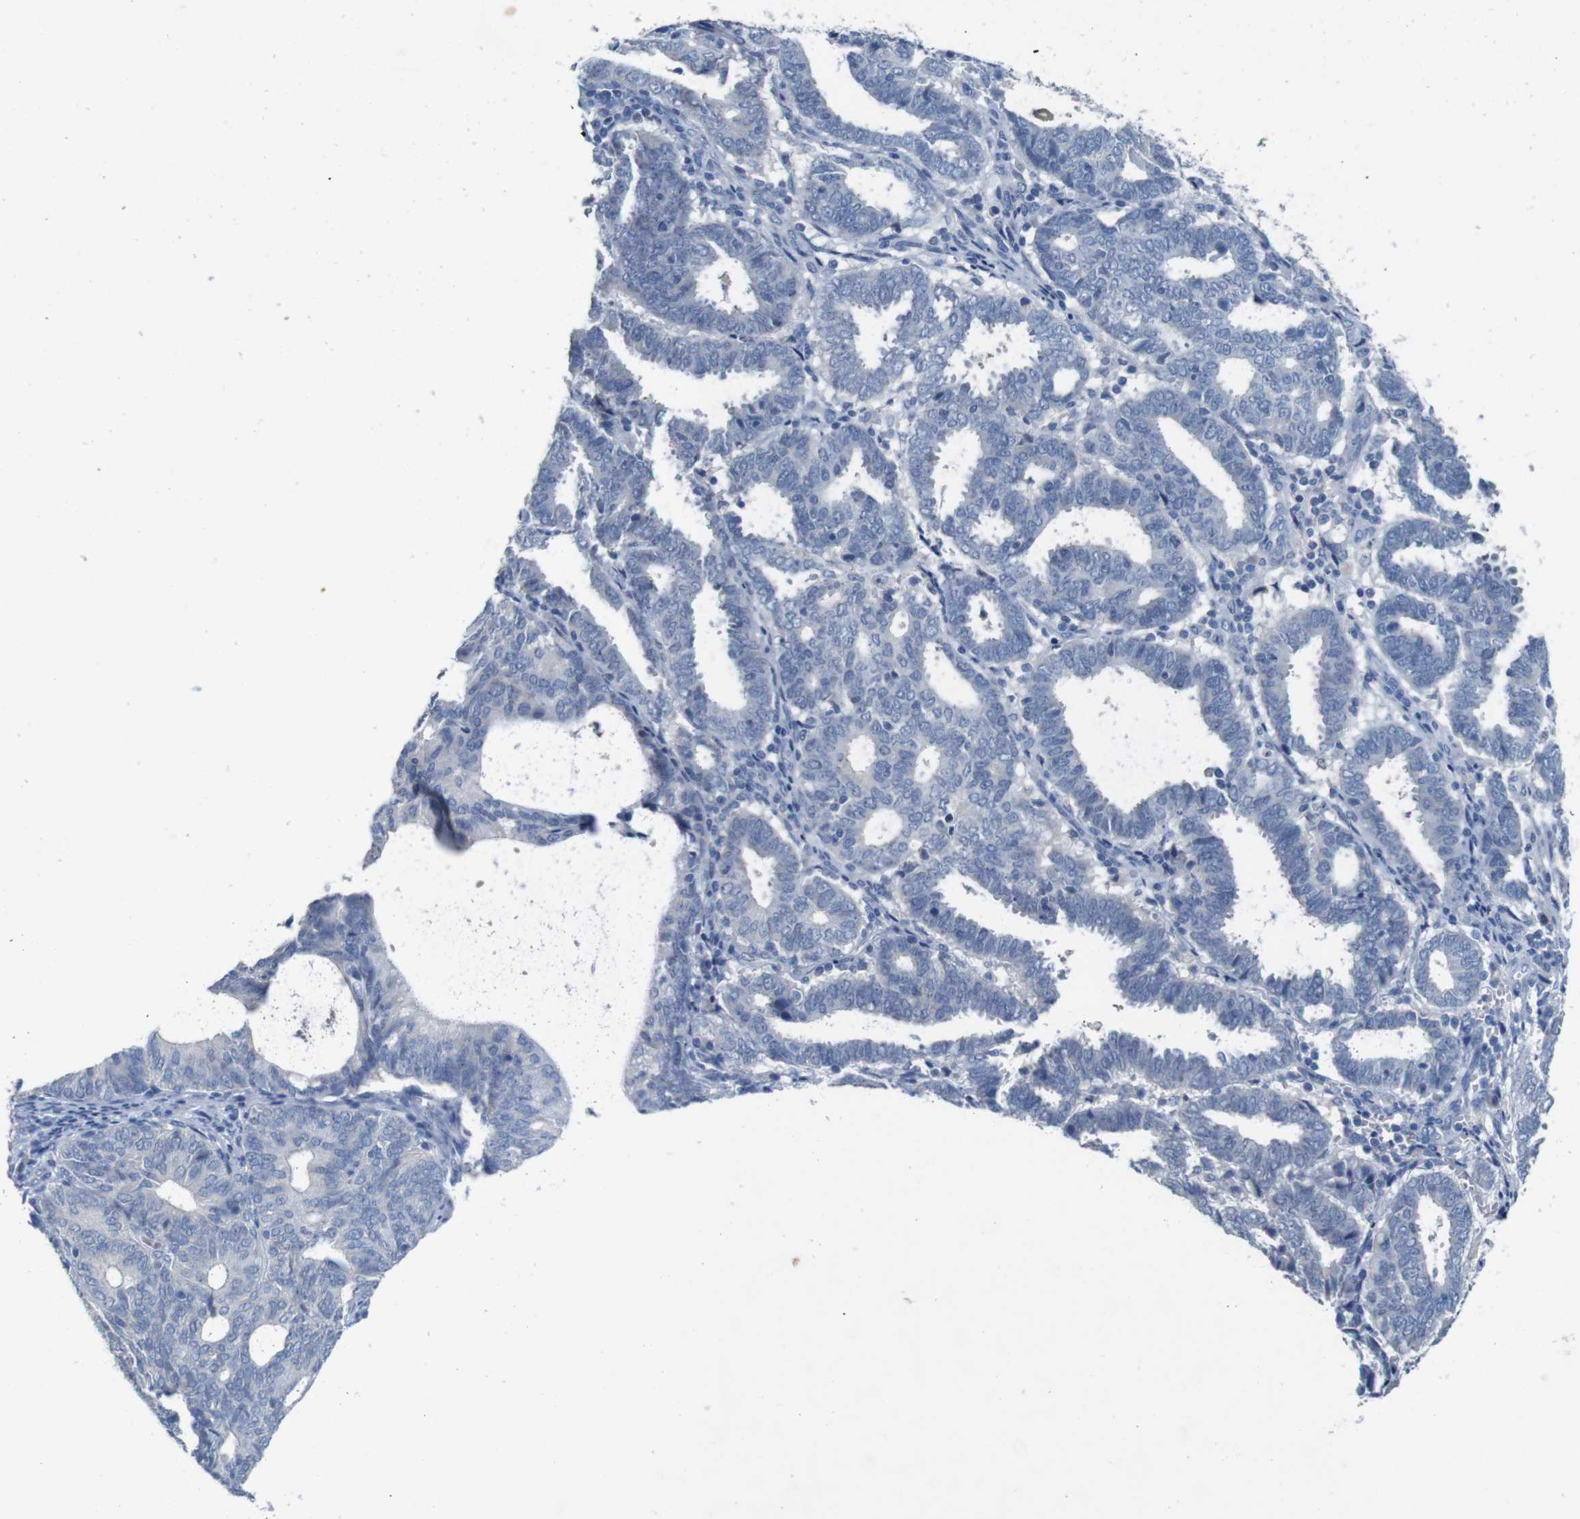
{"staining": {"intensity": "negative", "quantity": "none", "location": "none"}, "tissue": "endometrial cancer", "cell_type": "Tumor cells", "image_type": "cancer", "snomed": [{"axis": "morphology", "description": "Adenocarcinoma, NOS"}, {"axis": "topography", "description": "Uterus"}], "caption": "Tumor cells are negative for brown protein staining in adenocarcinoma (endometrial). (Stains: DAB (3,3'-diaminobenzidine) IHC with hematoxylin counter stain, Microscopy: brightfield microscopy at high magnification).", "gene": "SLC2A8", "patient": {"sex": "female", "age": 83}}